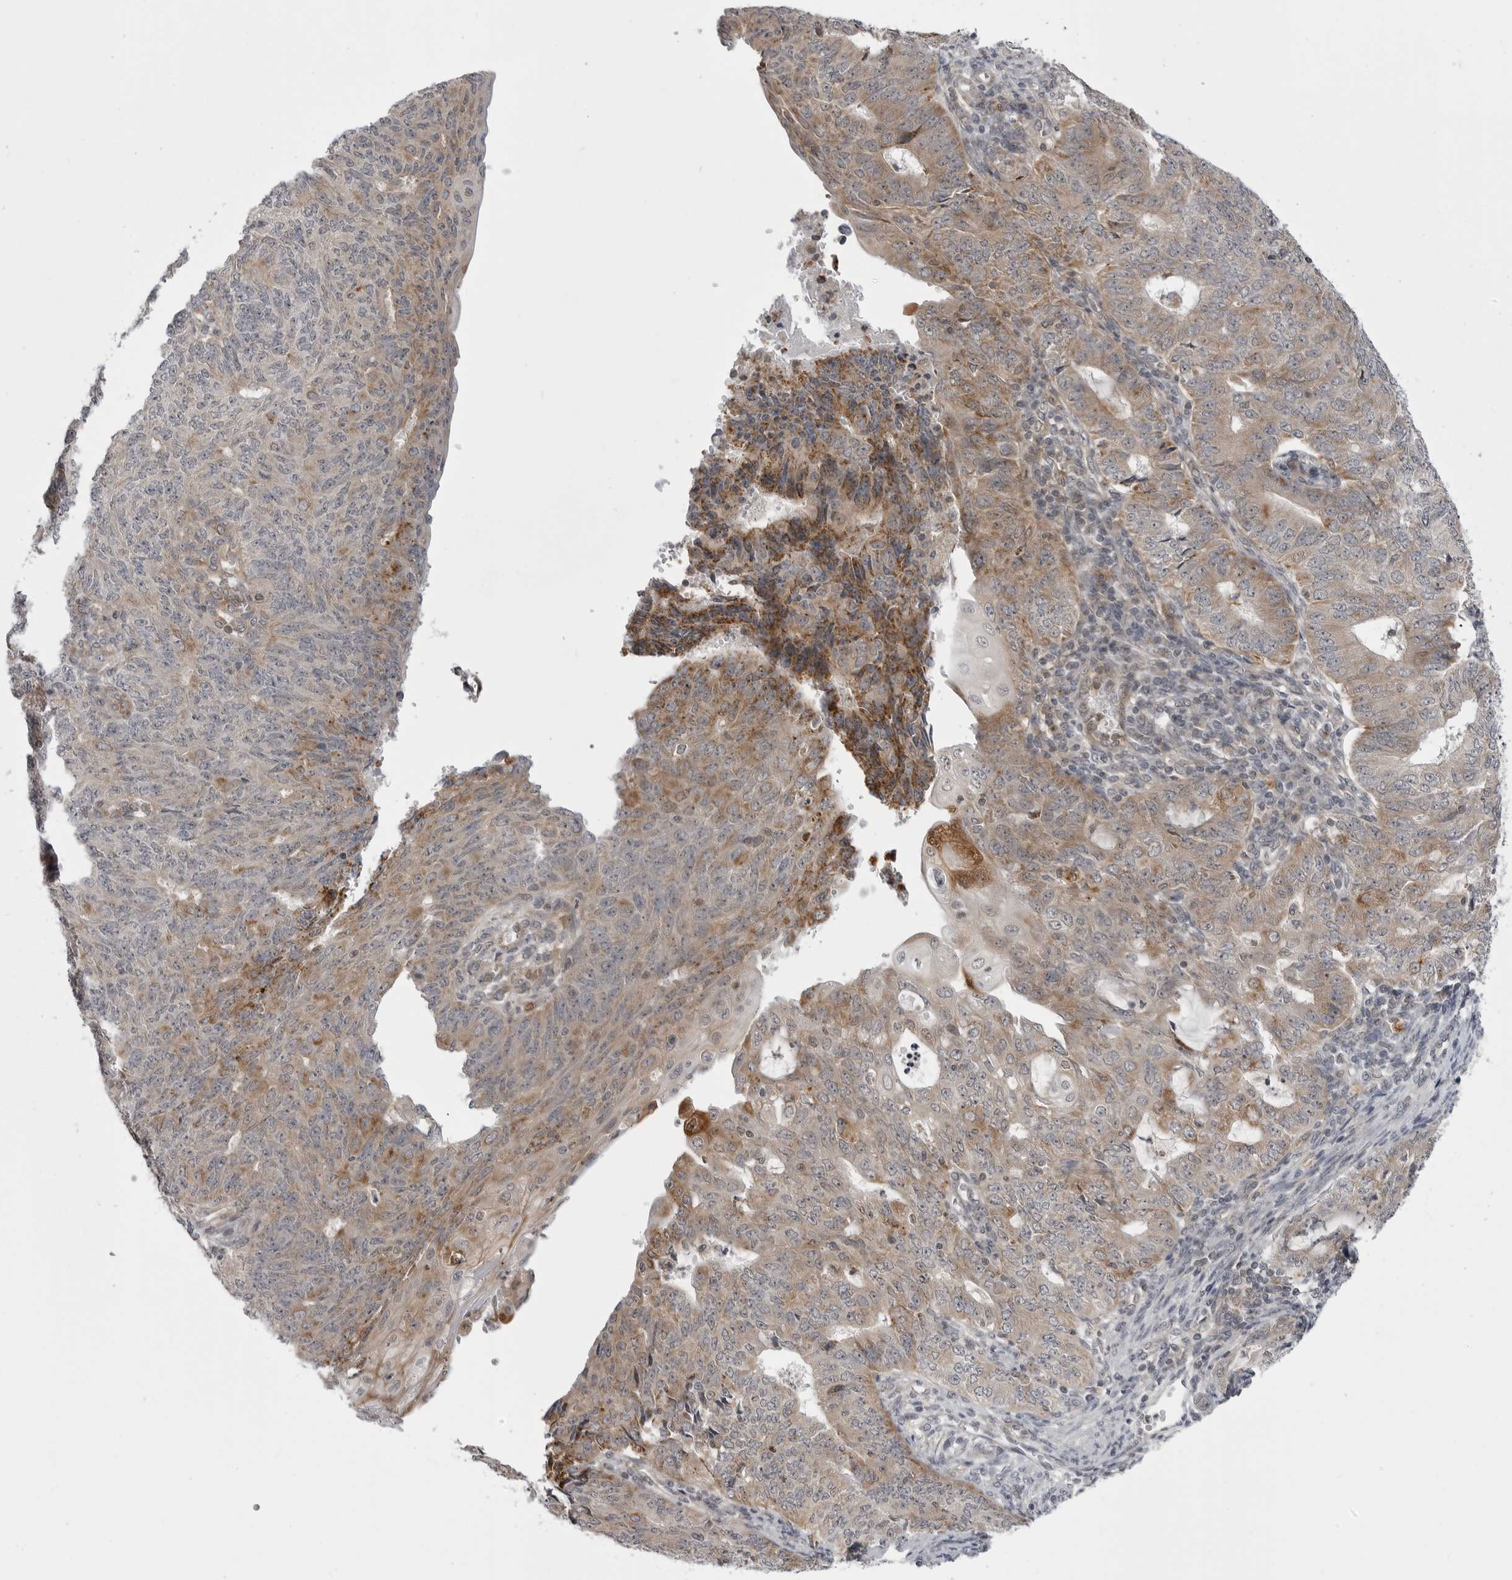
{"staining": {"intensity": "weak", "quantity": "25%-75%", "location": "cytoplasmic/membranous"}, "tissue": "endometrial cancer", "cell_type": "Tumor cells", "image_type": "cancer", "snomed": [{"axis": "morphology", "description": "Adenocarcinoma, NOS"}, {"axis": "topography", "description": "Endometrium"}], "caption": "IHC of human endometrial cancer demonstrates low levels of weak cytoplasmic/membranous positivity in about 25%-75% of tumor cells.", "gene": "CCDC18", "patient": {"sex": "female", "age": 32}}